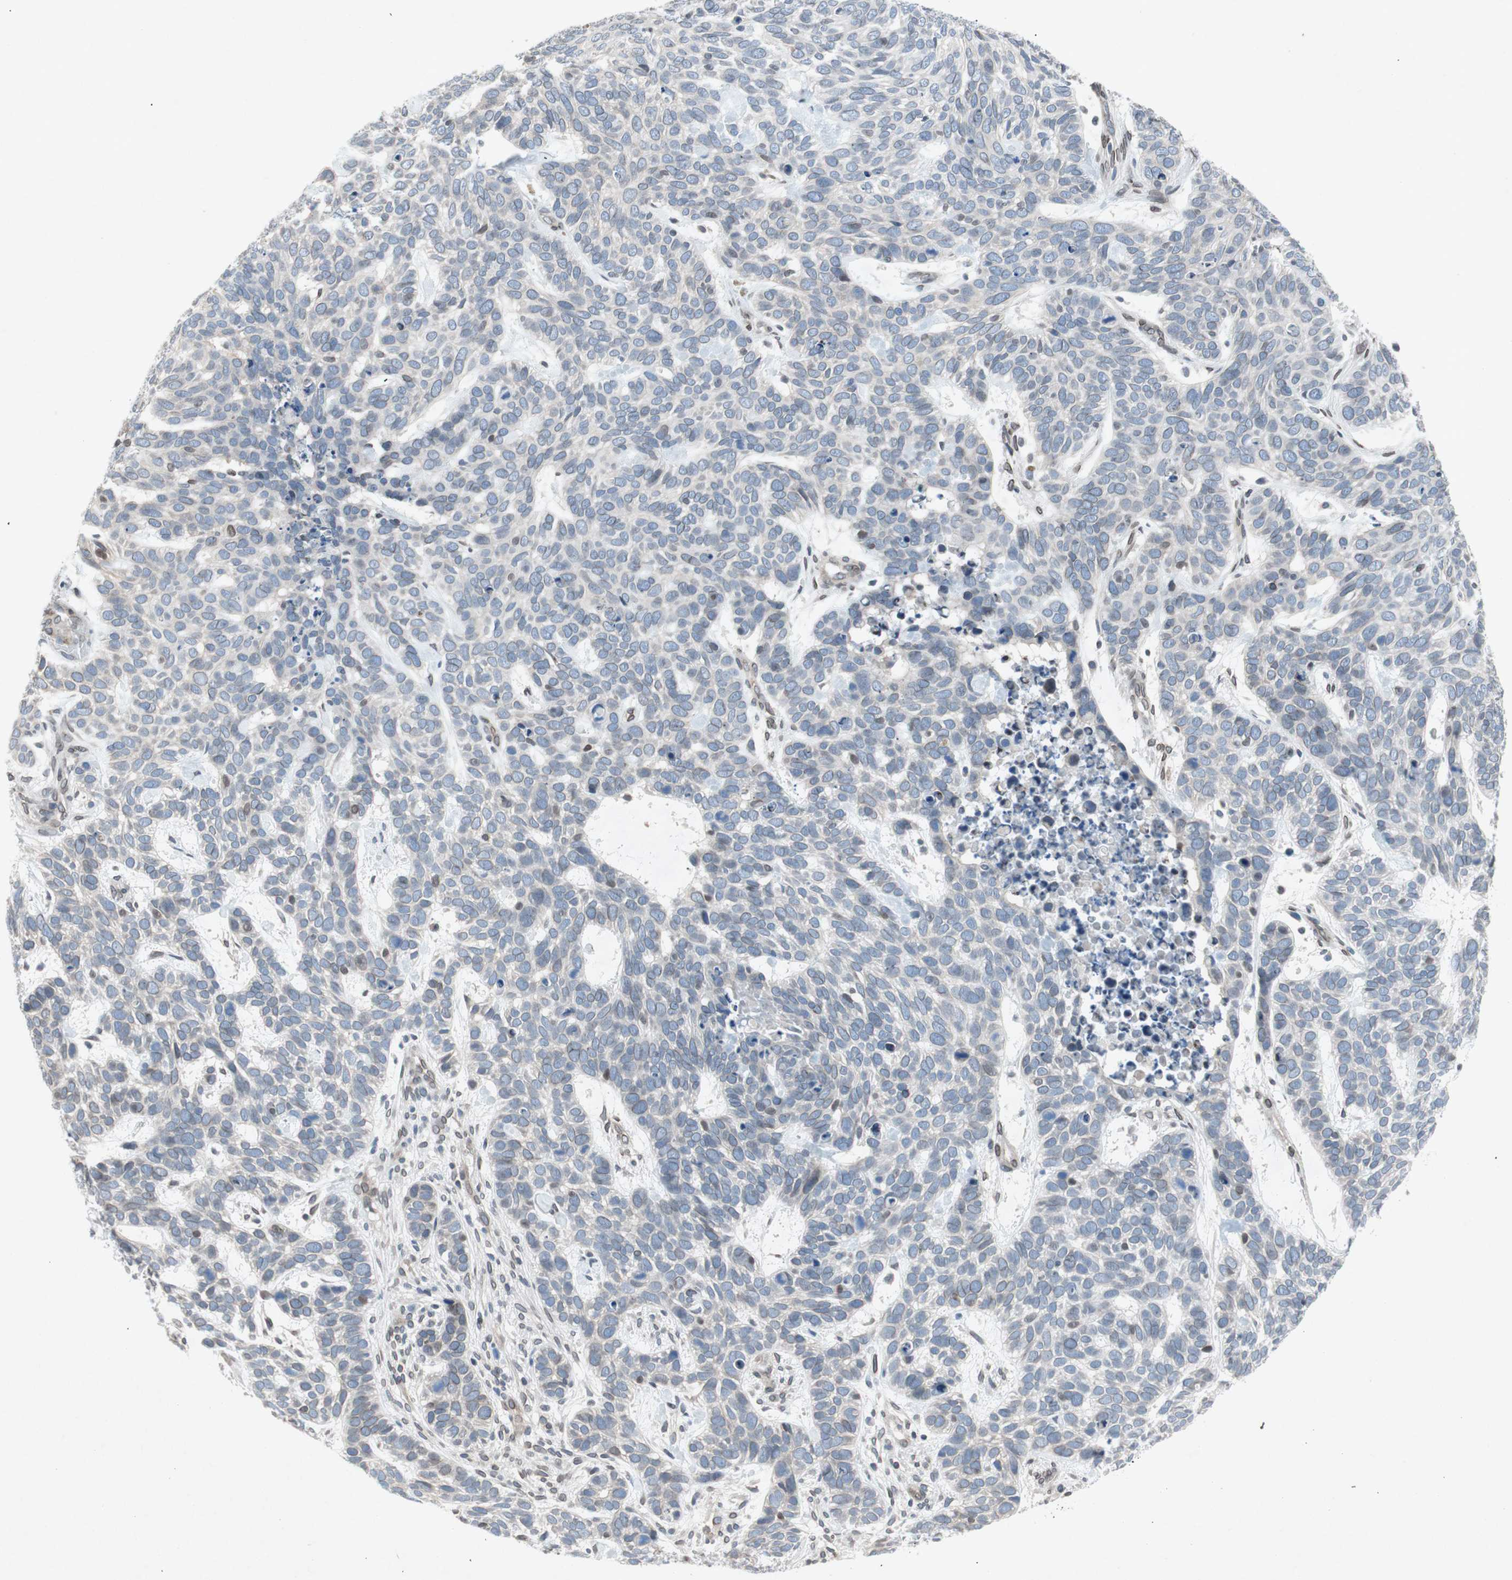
{"staining": {"intensity": "negative", "quantity": "none", "location": "none"}, "tissue": "skin cancer", "cell_type": "Tumor cells", "image_type": "cancer", "snomed": [{"axis": "morphology", "description": "Basal cell carcinoma"}, {"axis": "topography", "description": "Skin"}], "caption": "Immunohistochemical staining of basal cell carcinoma (skin) demonstrates no significant staining in tumor cells.", "gene": "ARNT2", "patient": {"sex": "male", "age": 87}}